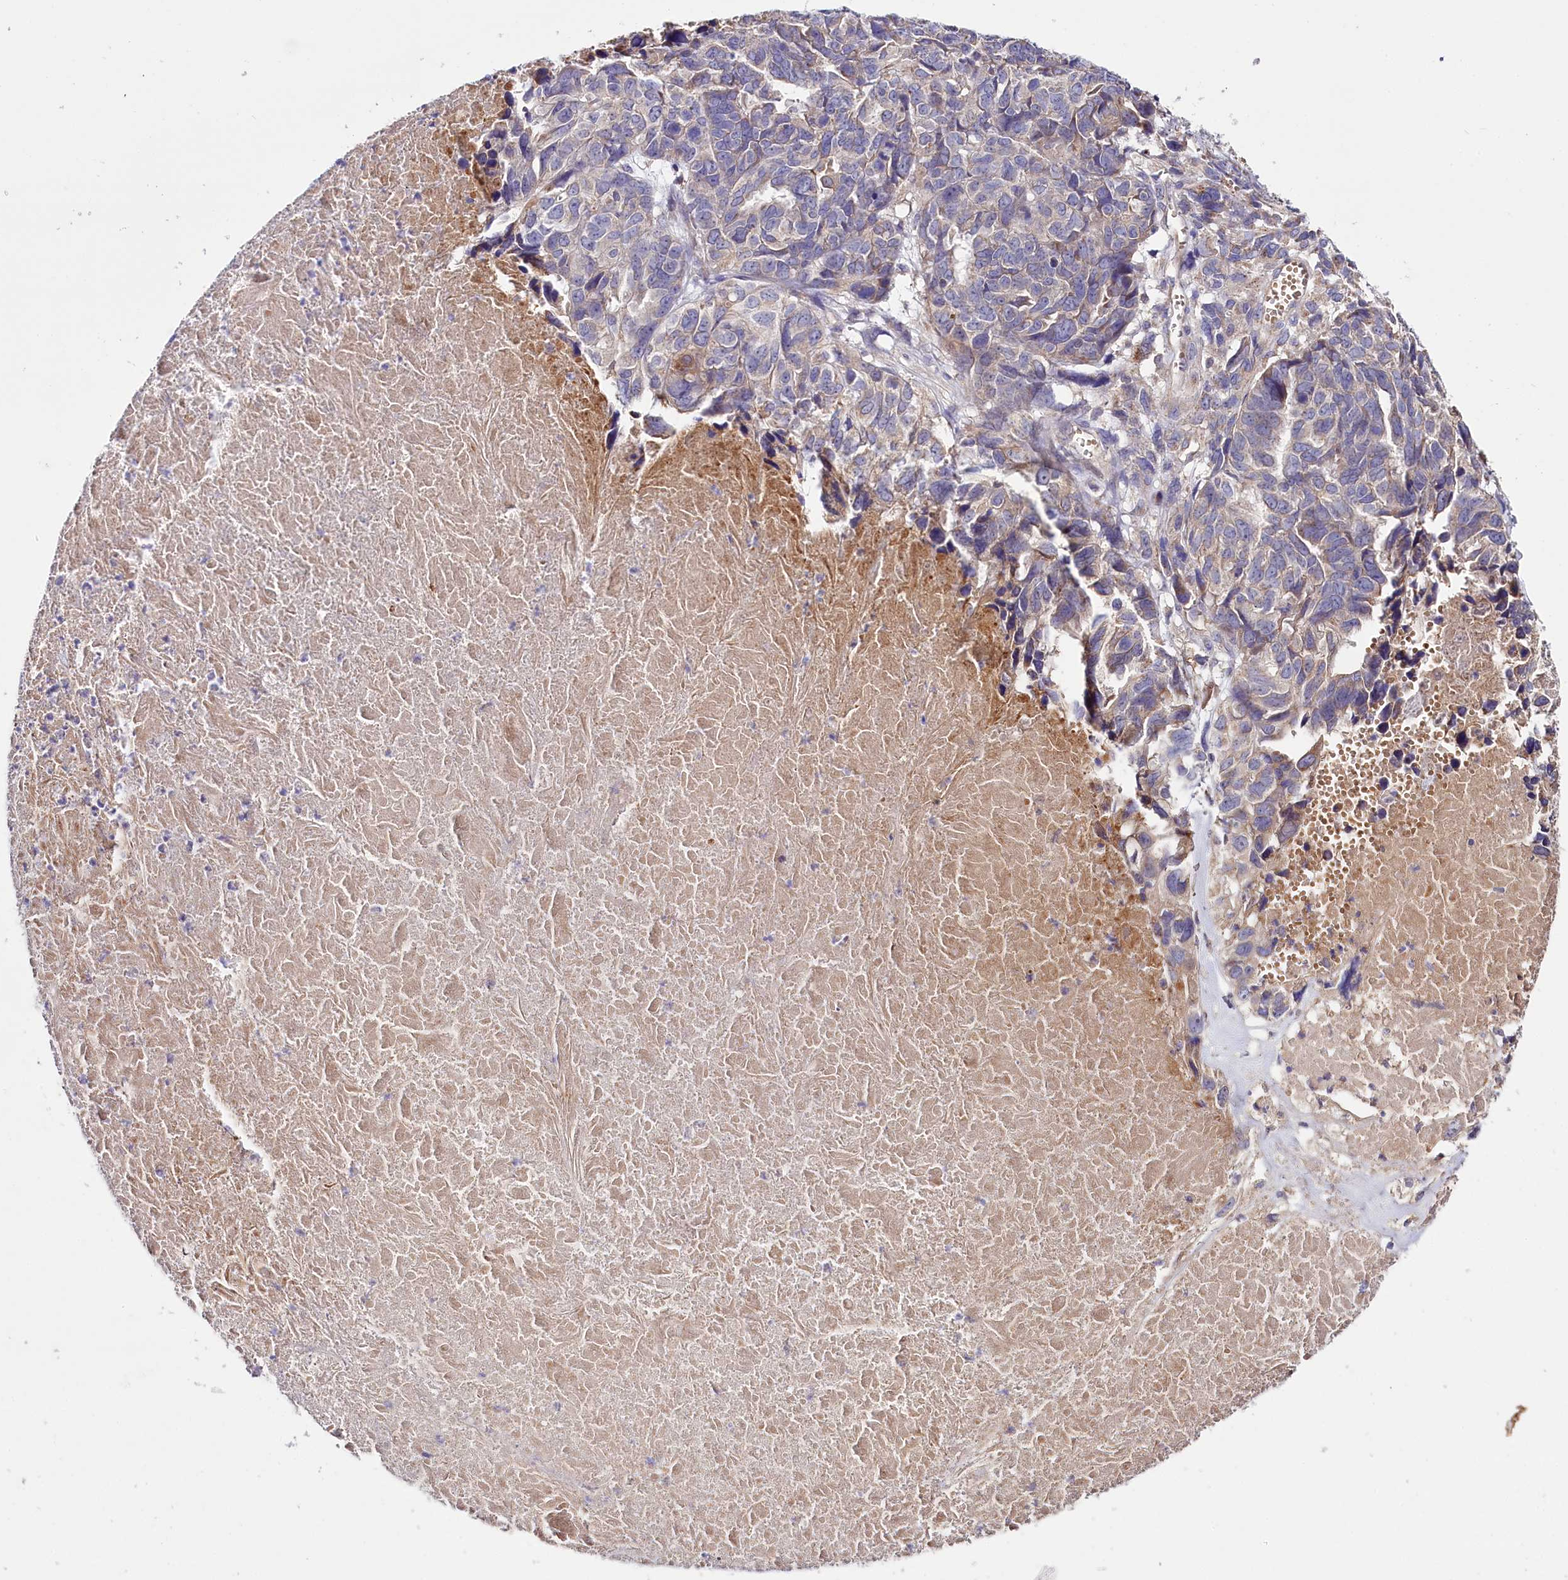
{"staining": {"intensity": "negative", "quantity": "none", "location": "none"}, "tissue": "ovarian cancer", "cell_type": "Tumor cells", "image_type": "cancer", "snomed": [{"axis": "morphology", "description": "Cystadenocarcinoma, serous, NOS"}, {"axis": "topography", "description": "Ovary"}], "caption": "The immunohistochemistry (IHC) photomicrograph has no significant expression in tumor cells of ovarian cancer tissue. (Brightfield microscopy of DAB (3,3'-diaminobenzidine) IHC at high magnification).", "gene": "ZNF45", "patient": {"sex": "female", "age": 79}}